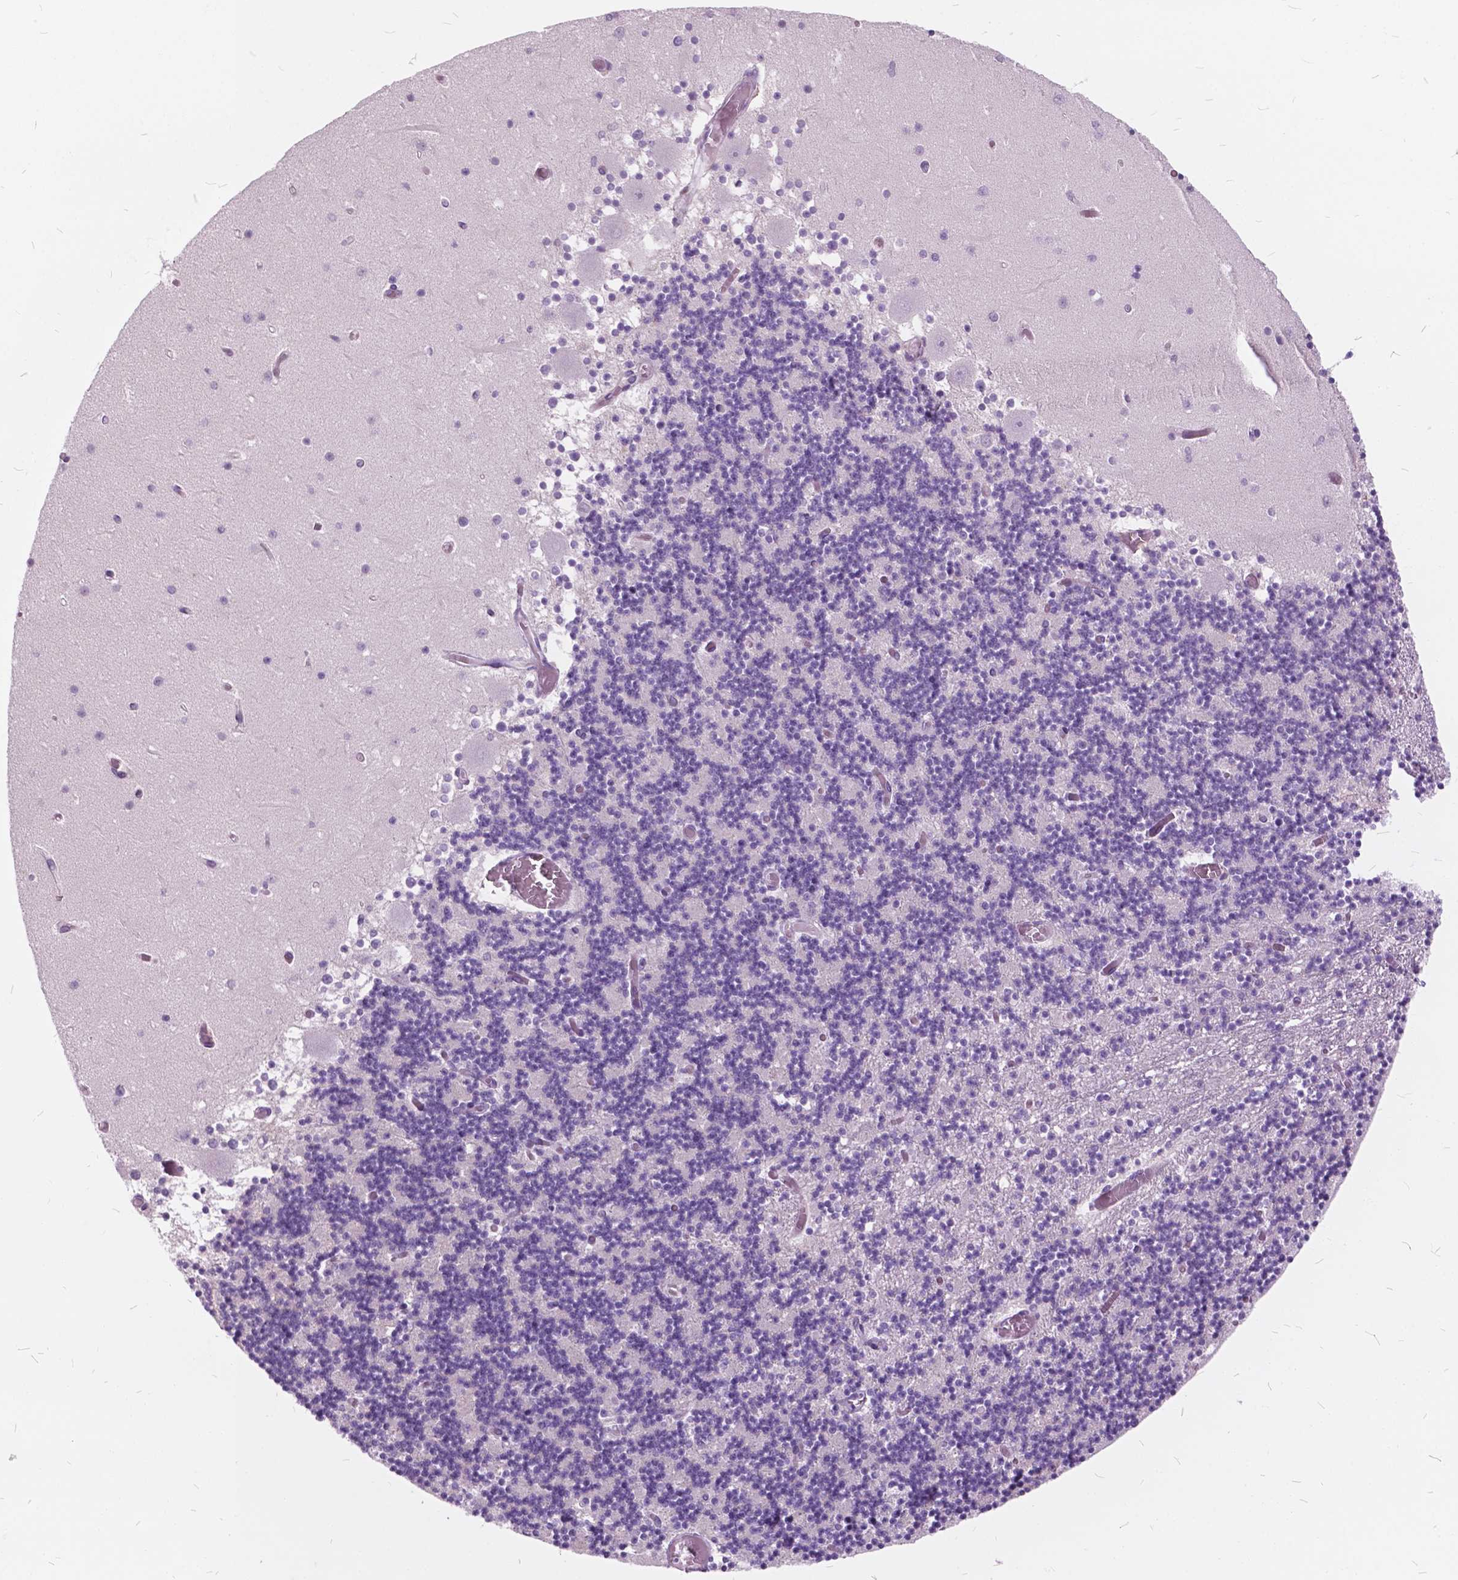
{"staining": {"intensity": "negative", "quantity": "none", "location": "none"}, "tissue": "cerebellum", "cell_type": "Cells in granular layer", "image_type": "normal", "snomed": [{"axis": "morphology", "description": "Normal tissue, NOS"}, {"axis": "topography", "description": "Cerebellum"}], "caption": "An immunohistochemistry (IHC) photomicrograph of normal cerebellum is shown. There is no staining in cells in granular layer of cerebellum.", "gene": "SP140", "patient": {"sex": "female", "age": 28}}